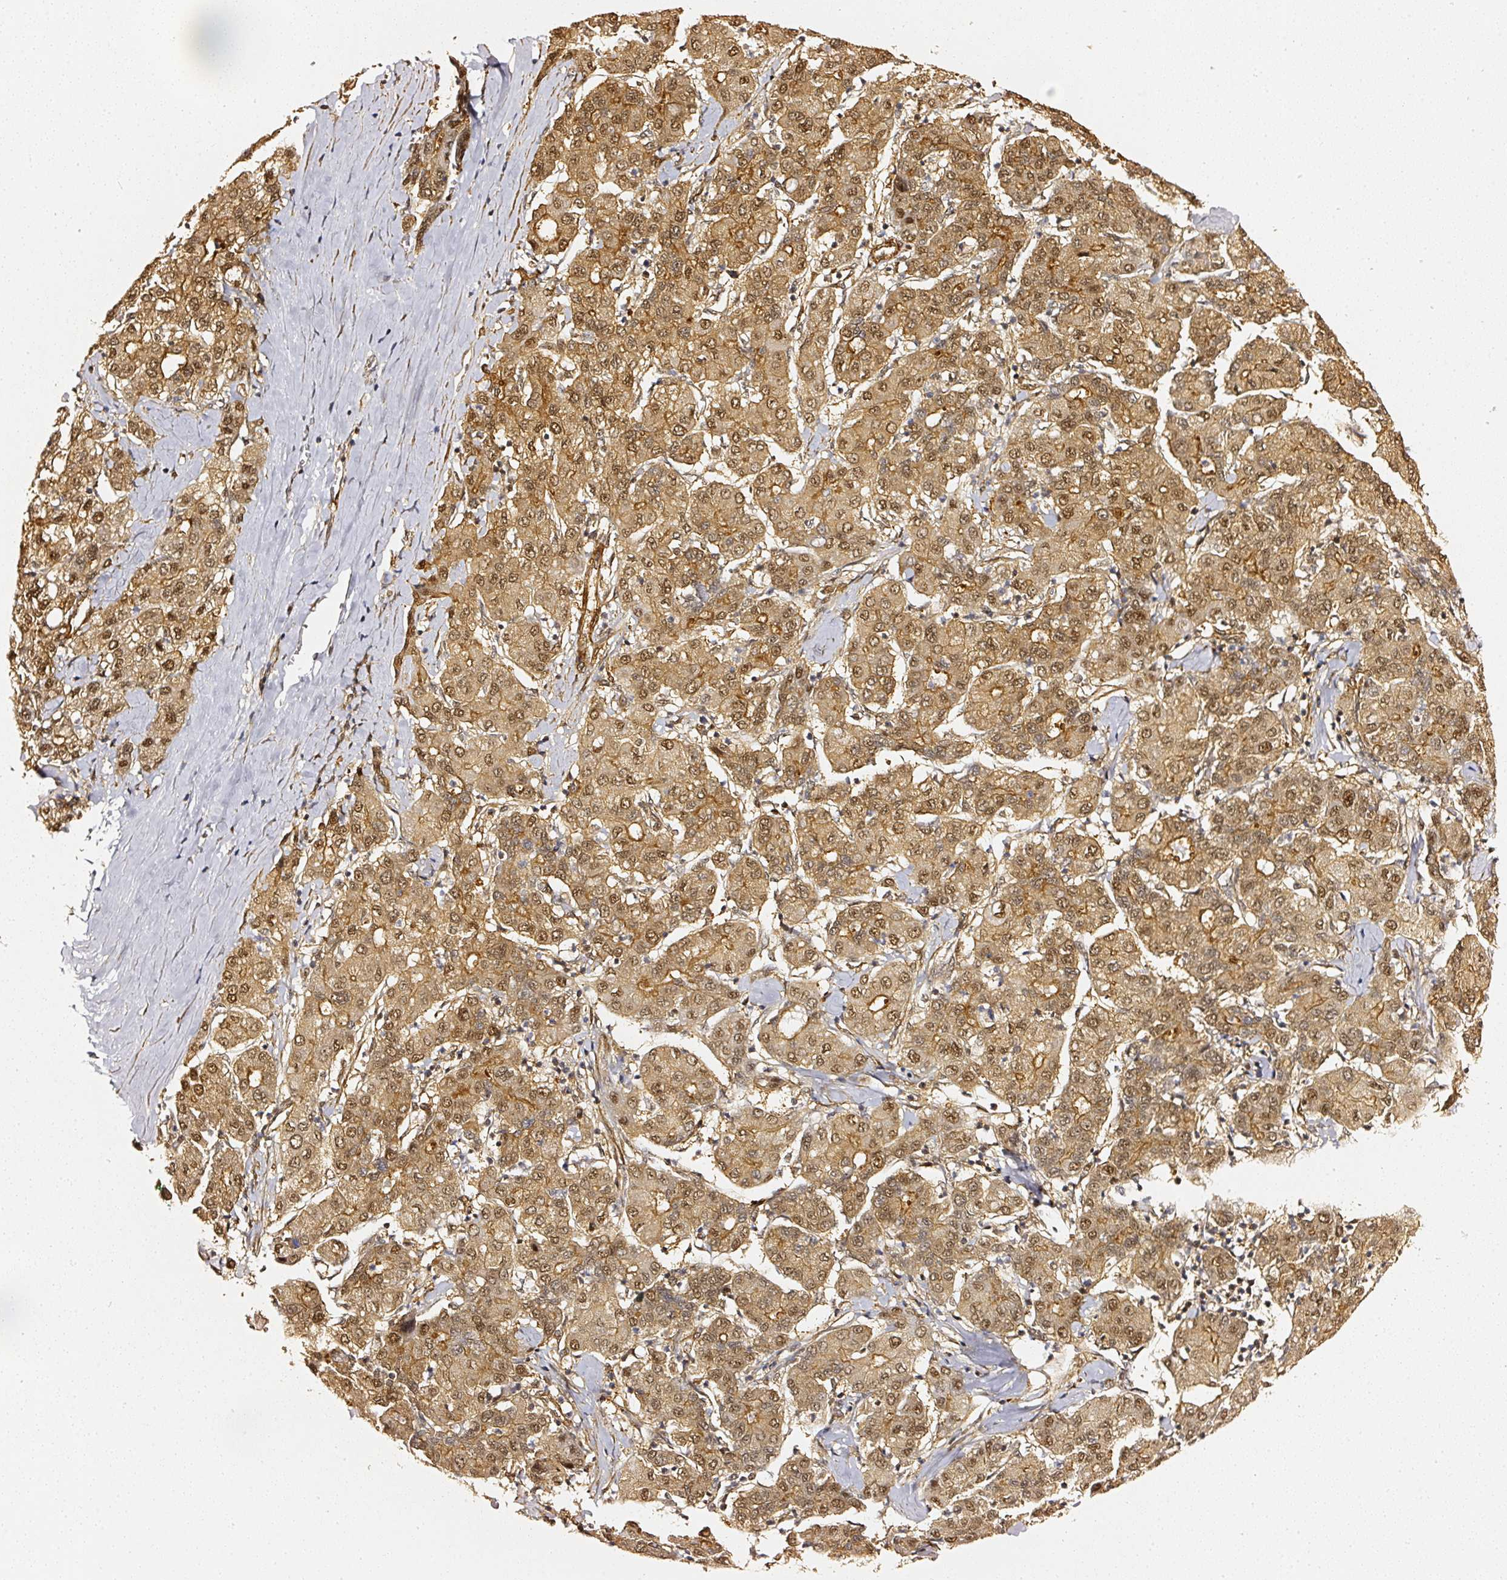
{"staining": {"intensity": "moderate", "quantity": ">75%", "location": "cytoplasmic/membranous,nuclear"}, "tissue": "liver cancer", "cell_type": "Tumor cells", "image_type": "cancer", "snomed": [{"axis": "morphology", "description": "Carcinoma, Hepatocellular, NOS"}, {"axis": "topography", "description": "Liver"}], "caption": "There is medium levels of moderate cytoplasmic/membranous and nuclear staining in tumor cells of hepatocellular carcinoma (liver), as demonstrated by immunohistochemical staining (brown color).", "gene": "PSMD1", "patient": {"sex": "male", "age": 65}}